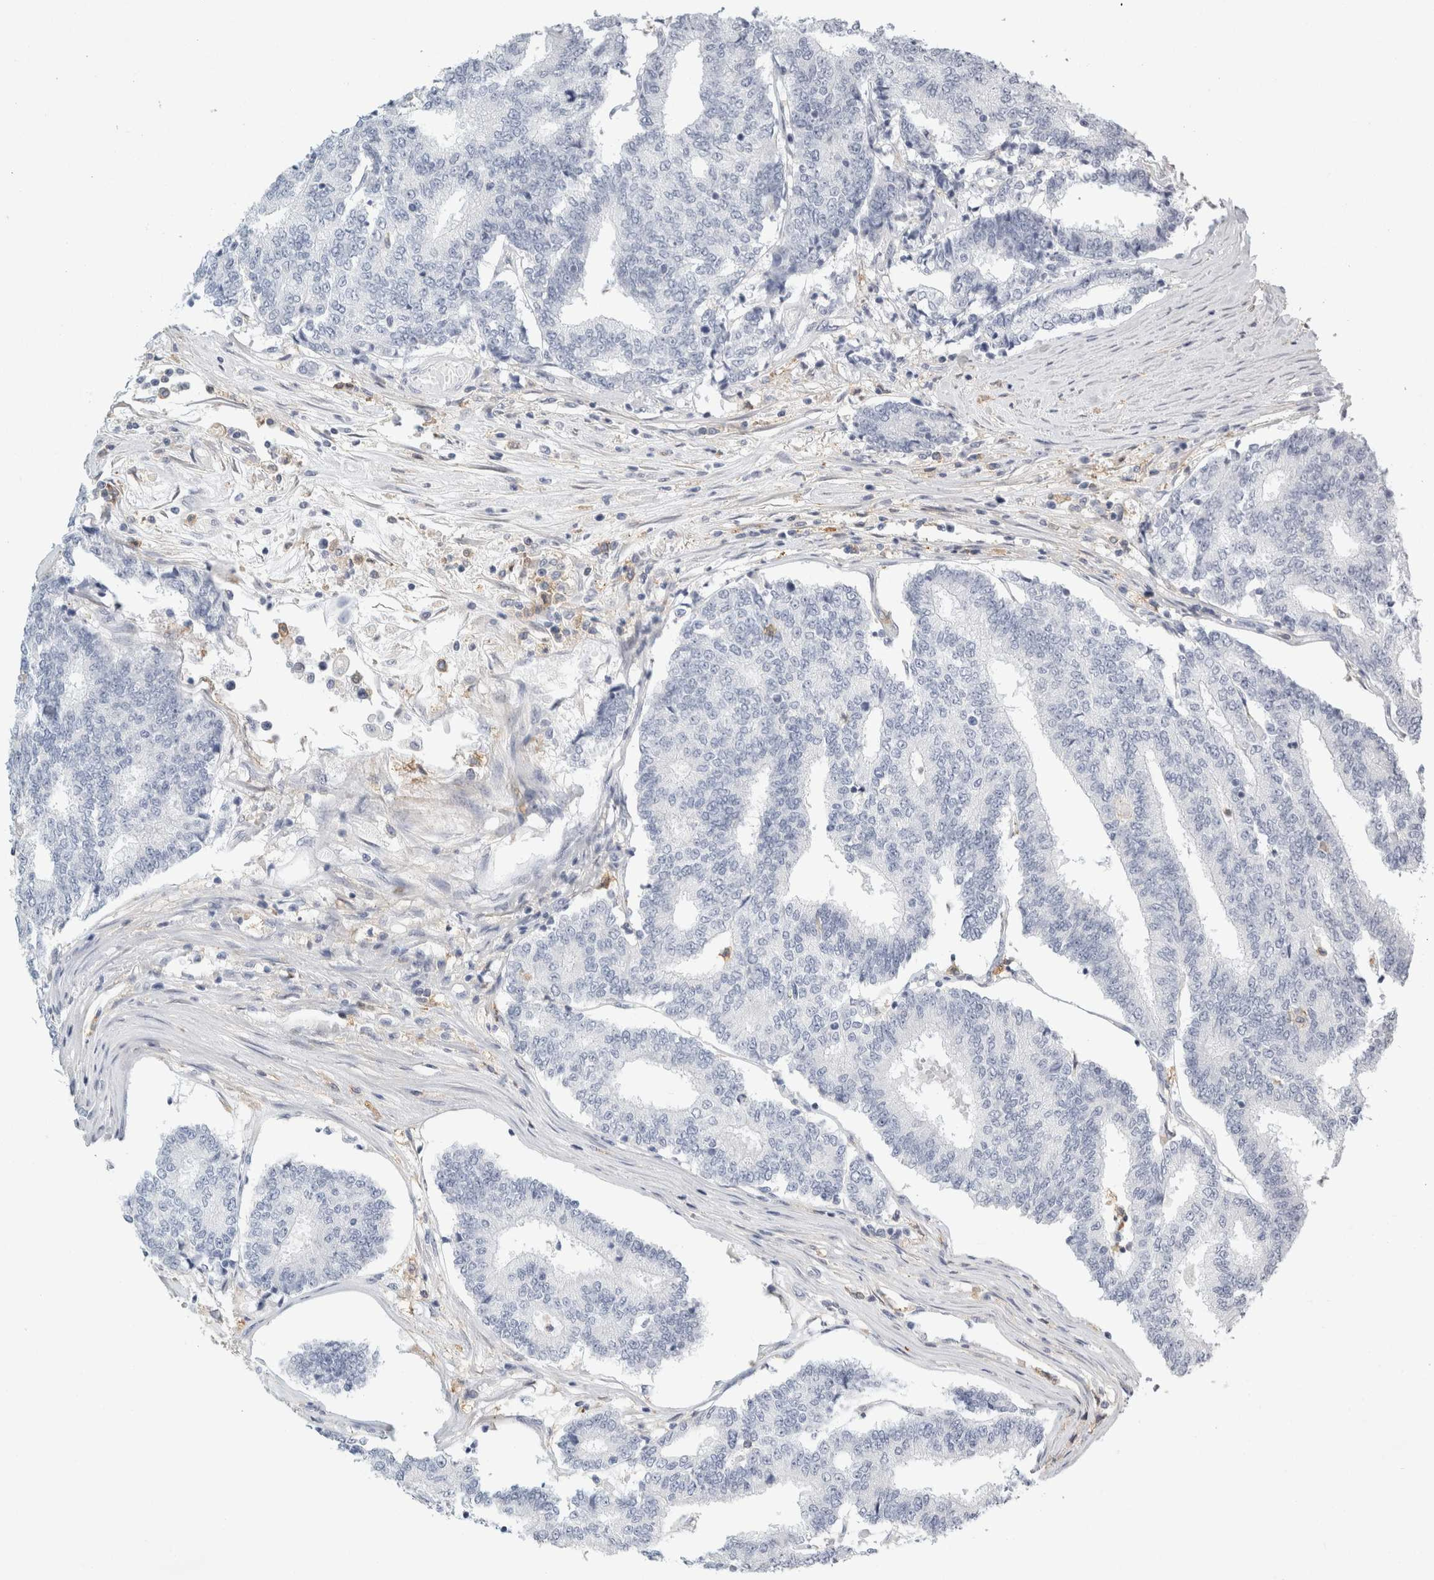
{"staining": {"intensity": "negative", "quantity": "none", "location": "none"}, "tissue": "prostate cancer", "cell_type": "Tumor cells", "image_type": "cancer", "snomed": [{"axis": "morphology", "description": "Normal tissue, NOS"}, {"axis": "morphology", "description": "Adenocarcinoma, High grade"}, {"axis": "topography", "description": "Prostate"}, {"axis": "topography", "description": "Seminal veicle"}], "caption": "This is an immunohistochemistry (IHC) photomicrograph of human prostate high-grade adenocarcinoma. There is no positivity in tumor cells.", "gene": "P2RY2", "patient": {"sex": "male", "age": 55}}